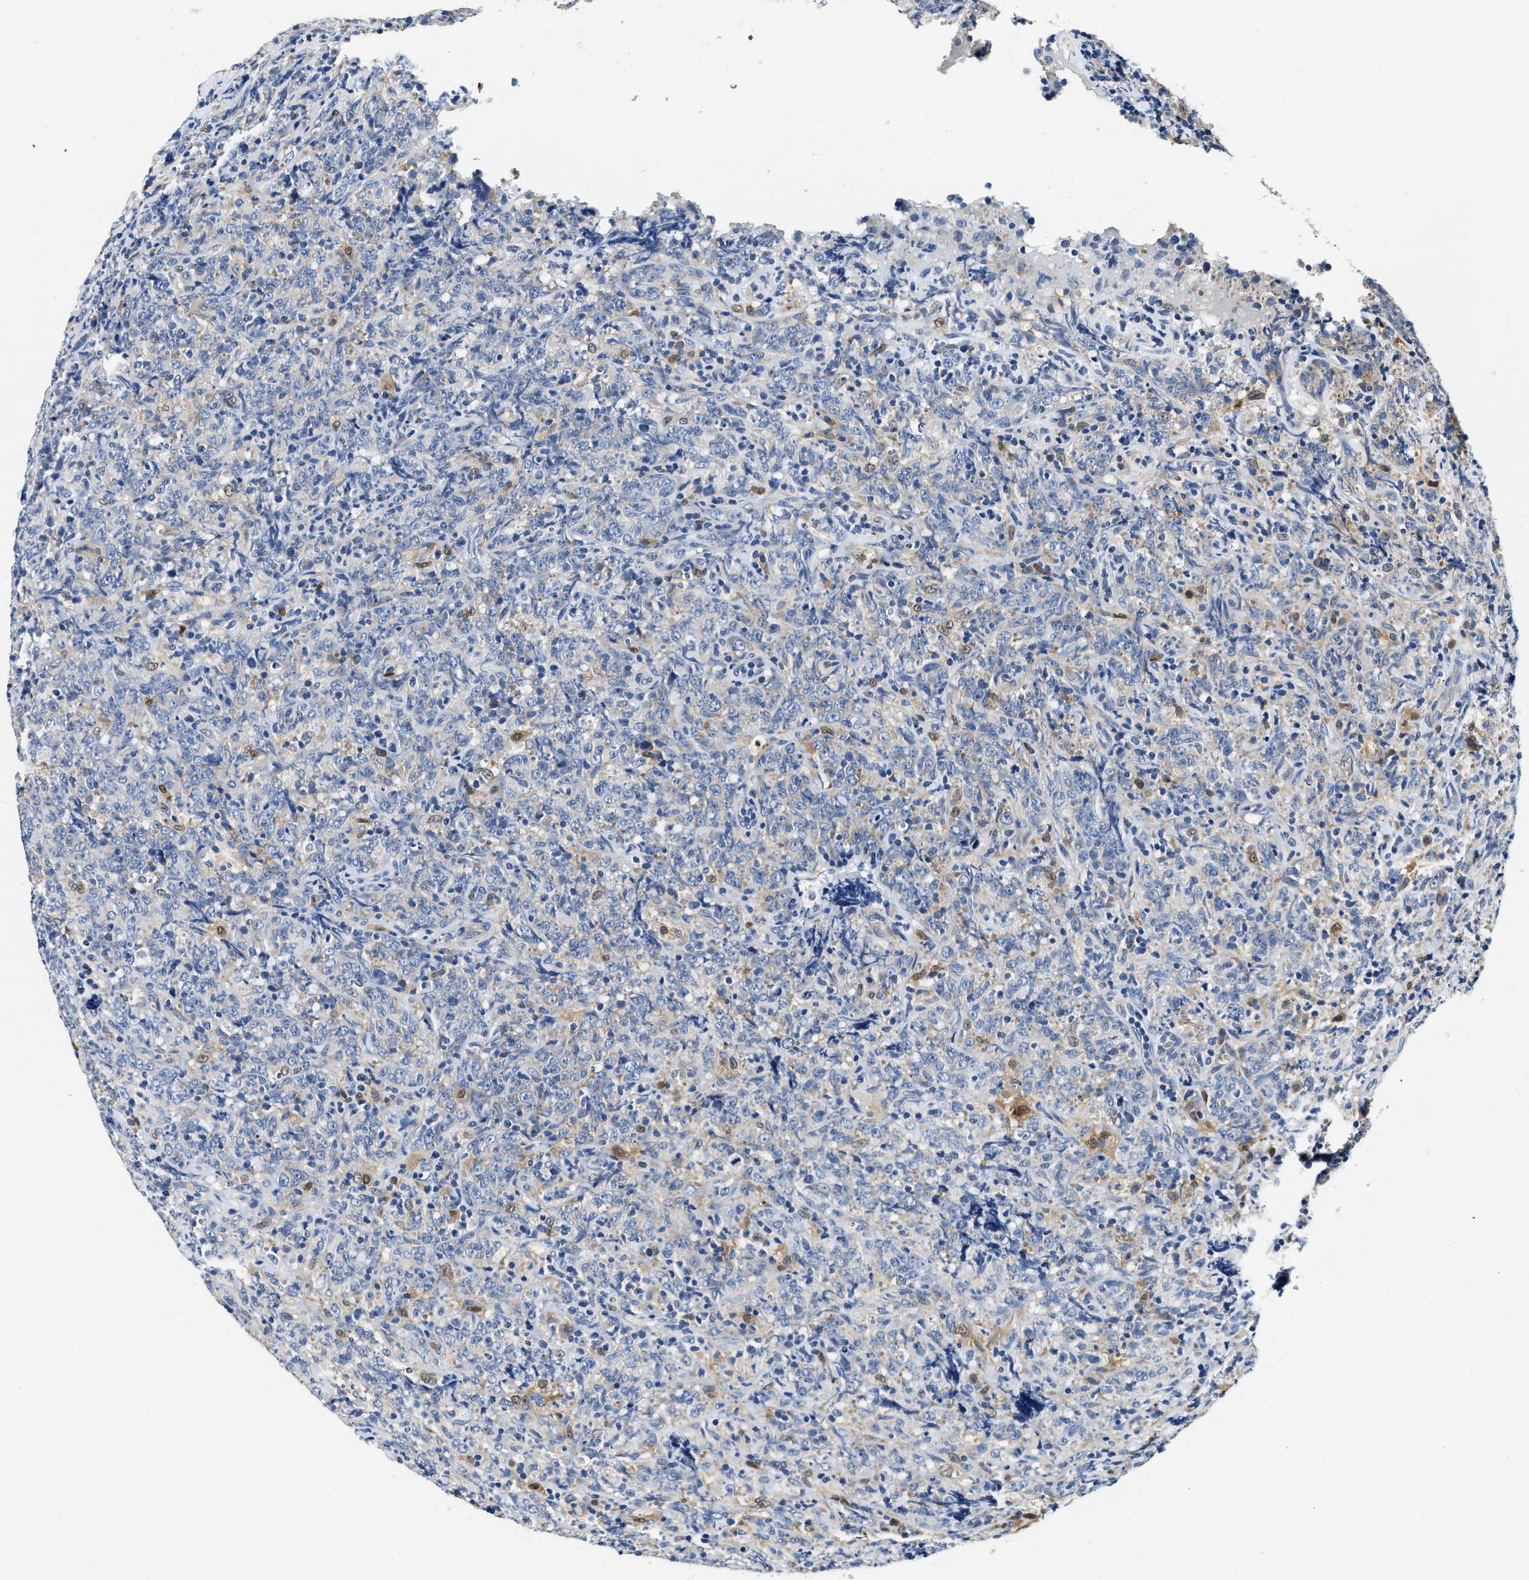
{"staining": {"intensity": "negative", "quantity": "none", "location": "none"}, "tissue": "lymphoma", "cell_type": "Tumor cells", "image_type": "cancer", "snomed": [{"axis": "morphology", "description": "Malignant lymphoma, non-Hodgkin's type, High grade"}, {"axis": "topography", "description": "Tonsil"}], "caption": "Malignant lymphoma, non-Hodgkin's type (high-grade) stained for a protein using immunohistochemistry reveals no staining tumor cells.", "gene": "EIF2AK2", "patient": {"sex": "female", "age": 36}}